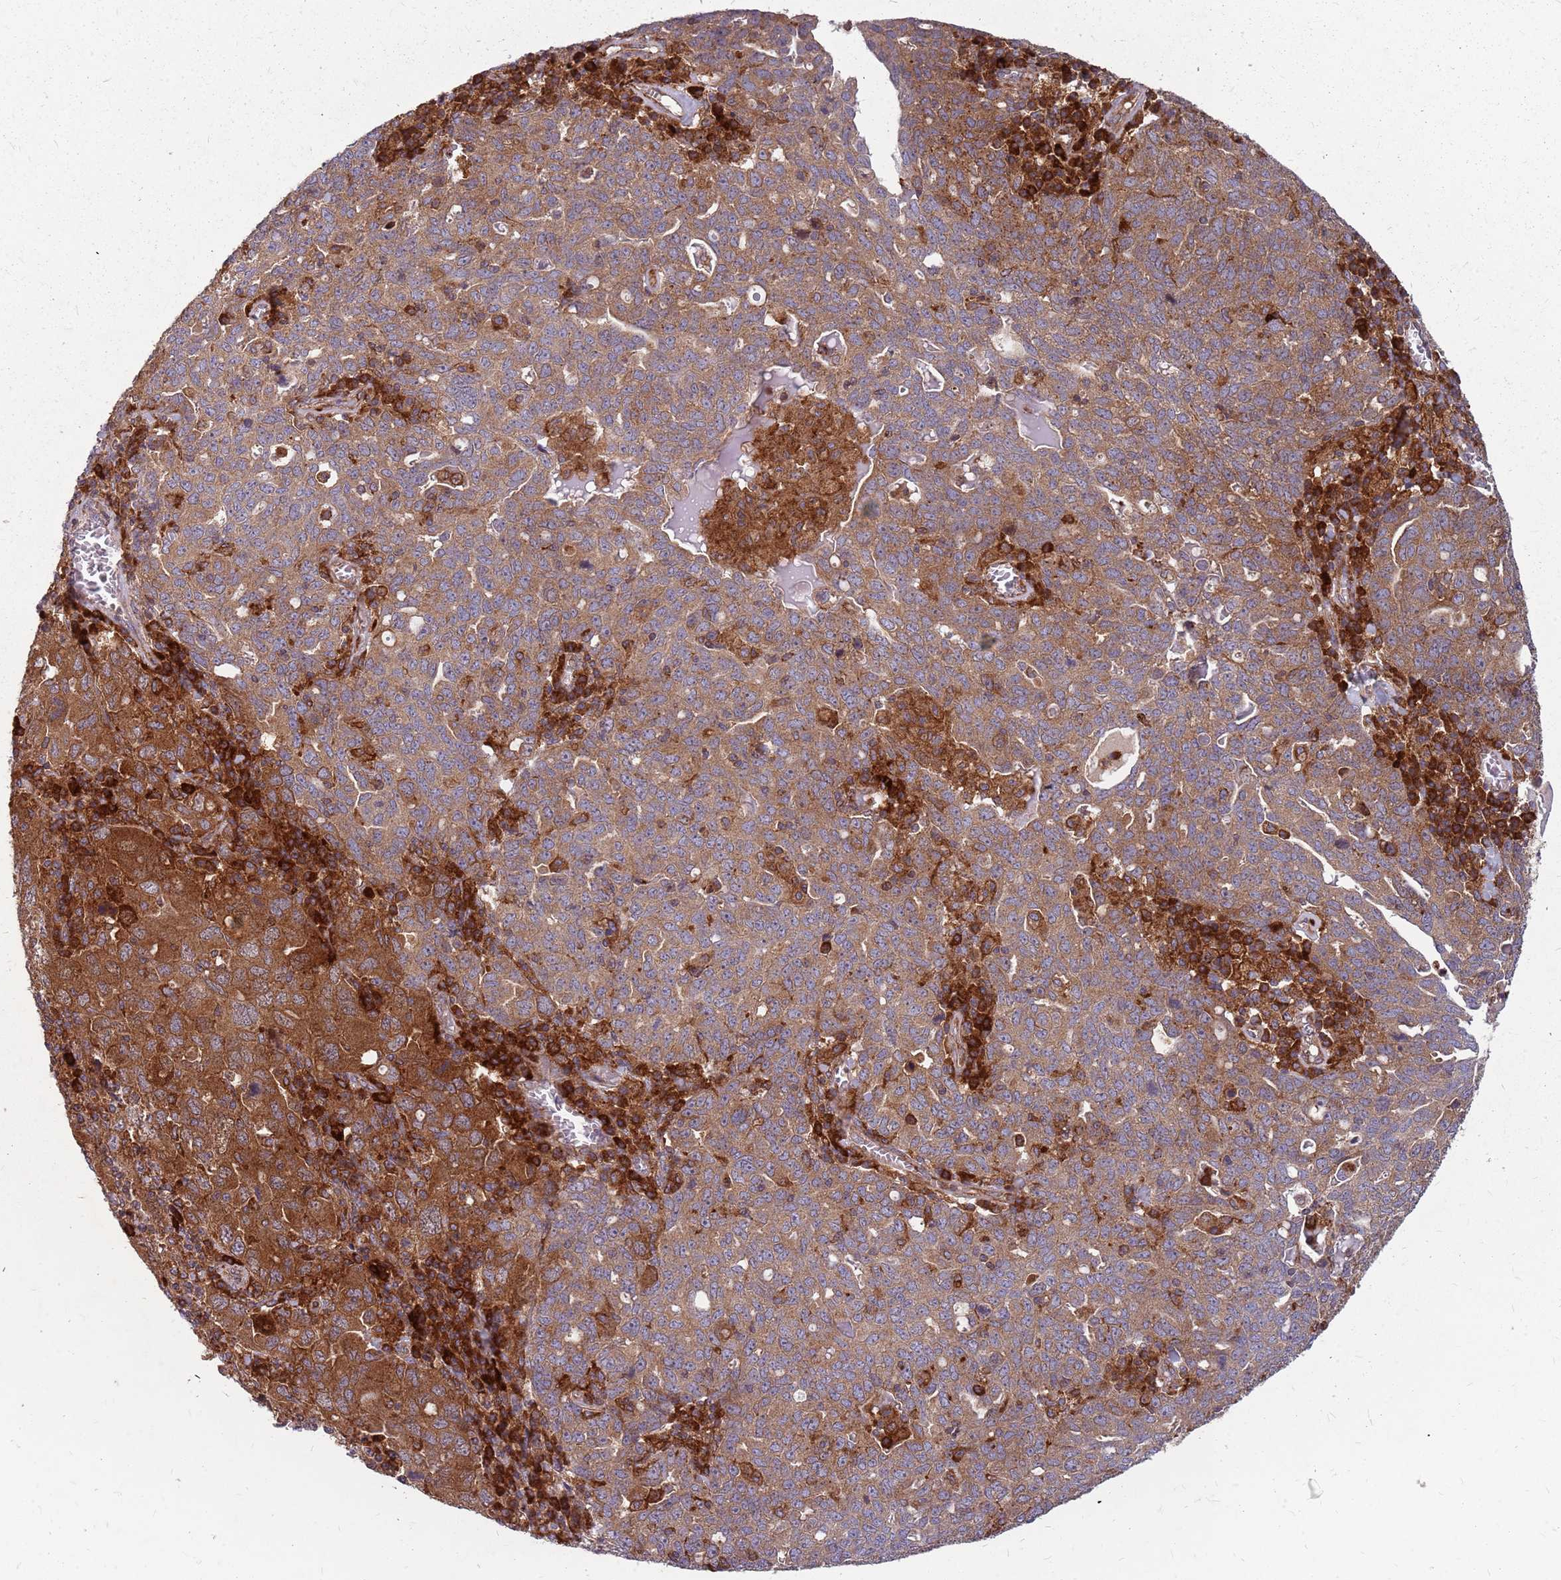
{"staining": {"intensity": "moderate", "quantity": ">75%", "location": "cytoplasmic/membranous"}, "tissue": "ovarian cancer", "cell_type": "Tumor cells", "image_type": "cancer", "snomed": [{"axis": "morphology", "description": "Carcinoma, endometroid"}, {"axis": "topography", "description": "Ovary"}], "caption": "A brown stain labels moderate cytoplasmic/membranous expression of a protein in endometroid carcinoma (ovarian) tumor cells.", "gene": "NME4", "patient": {"sex": "female", "age": 62}}